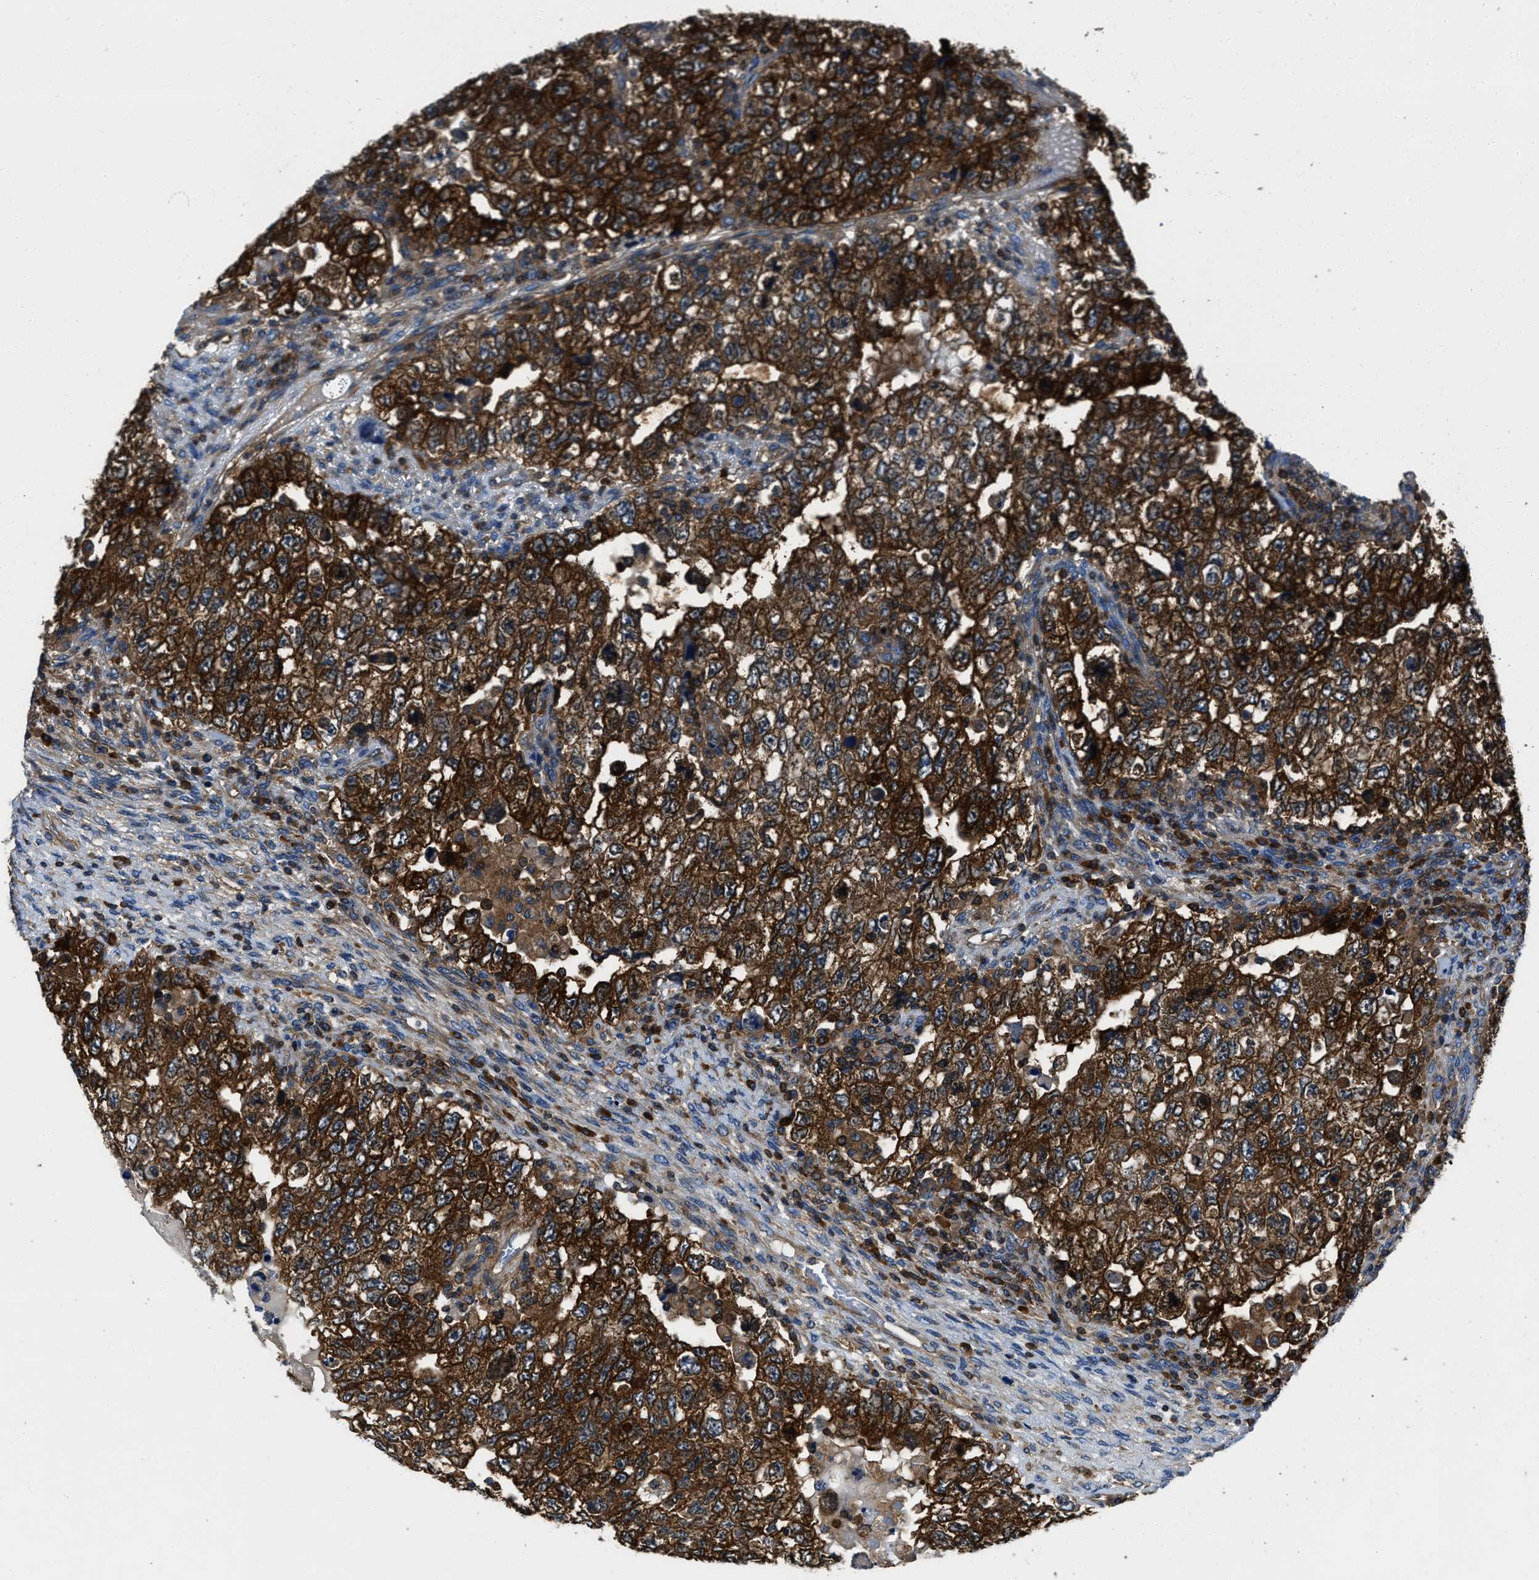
{"staining": {"intensity": "strong", "quantity": ">75%", "location": "cytoplasmic/membranous"}, "tissue": "testis cancer", "cell_type": "Tumor cells", "image_type": "cancer", "snomed": [{"axis": "morphology", "description": "Carcinoma, Embryonal, NOS"}, {"axis": "topography", "description": "Testis"}], "caption": "The micrograph shows staining of embryonal carcinoma (testis), revealing strong cytoplasmic/membranous protein staining (brown color) within tumor cells.", "gene": "YARS1", "patient": {"sex": "male", "age": 36}}